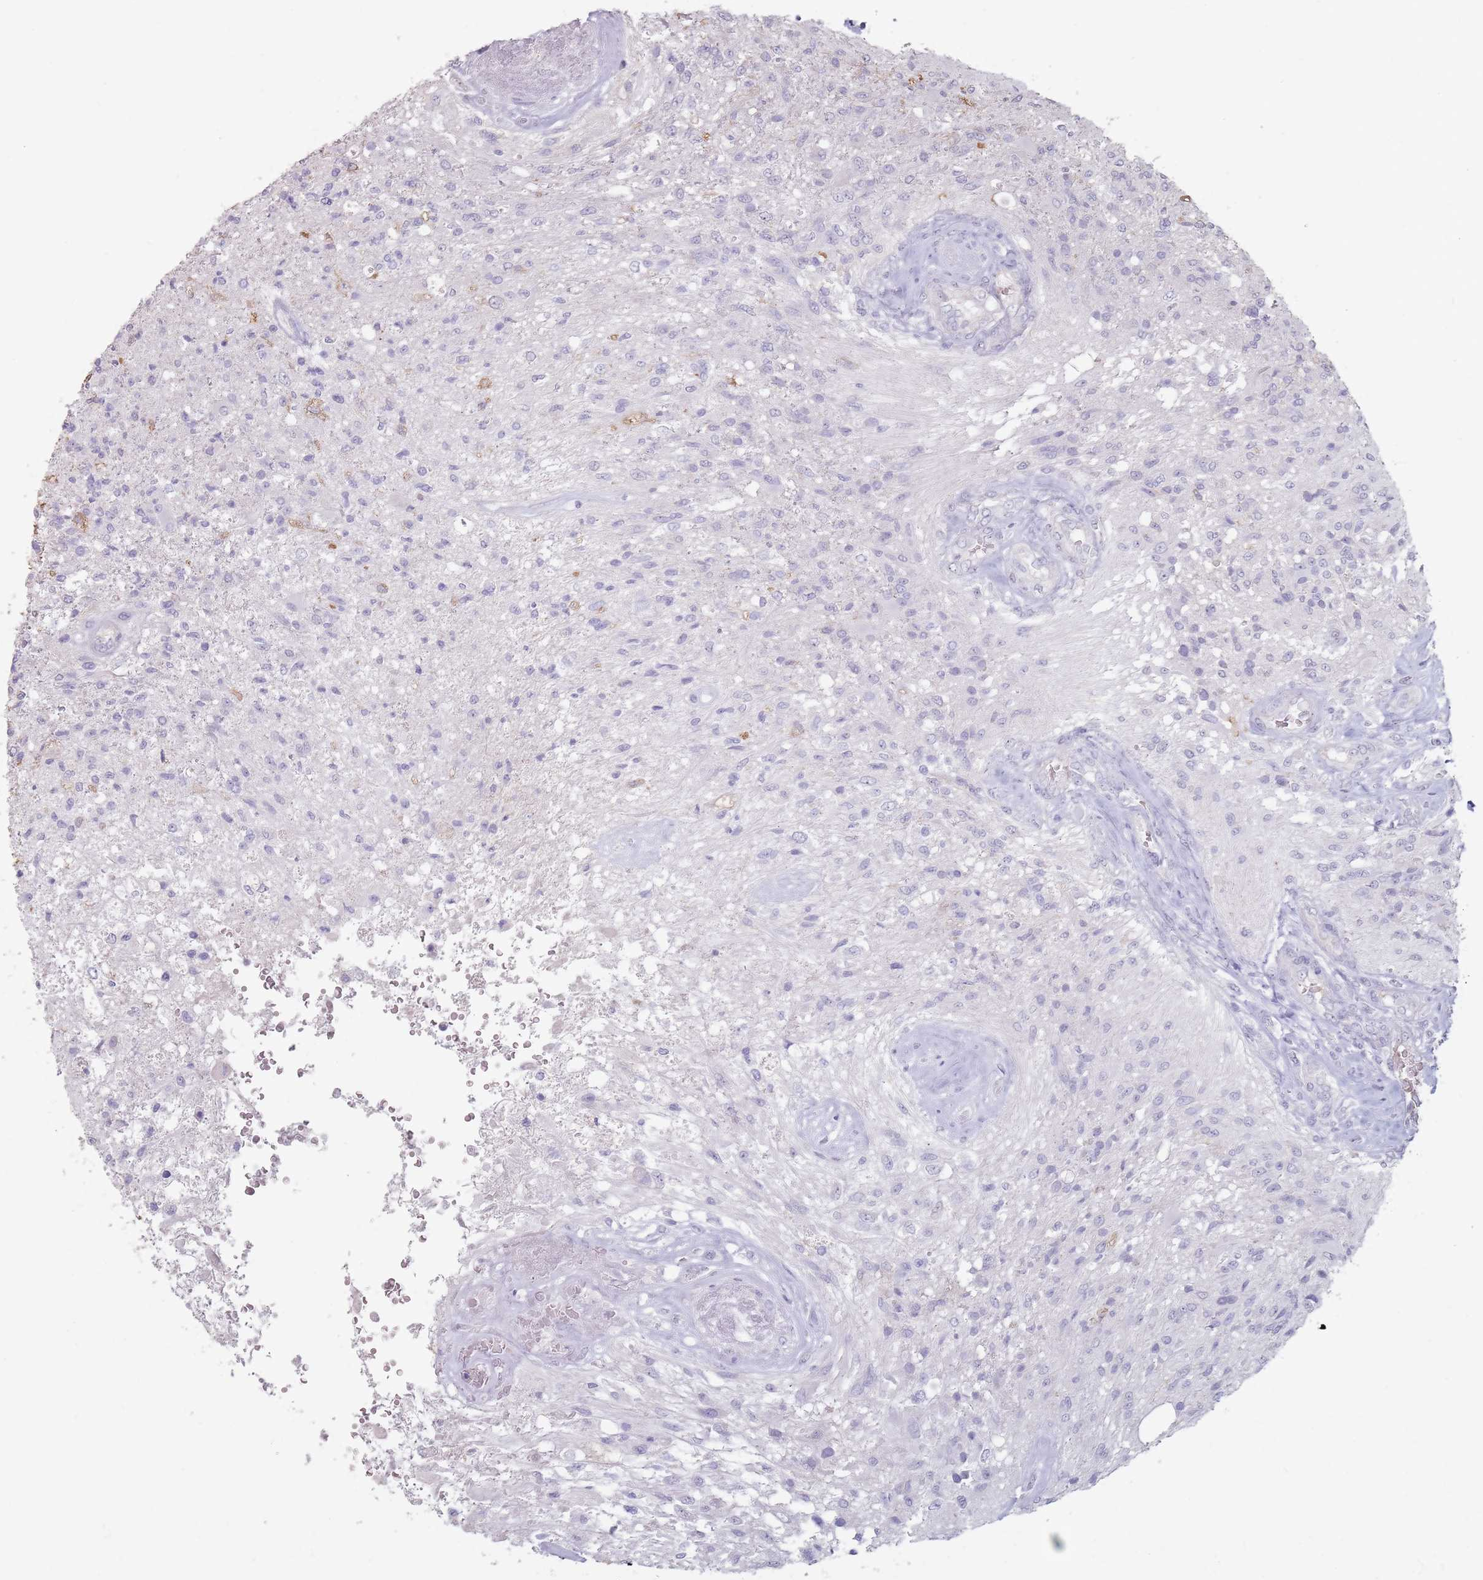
{"staining": {"intensity": "negative", "quantity": "none", "location": "none"}, "tissue": "glioma", "cell_type": "Tumor cells", "image_type": "cancer", "snomed": [{"axis": "morphology", "description": "Glioma, malignant, High grade"}, {"axis": "topography", "description": "Brain"}], "caption": "An image of human glioma is negative for staining in tumor cells.", "gene": "STYK1", "patient": {"sex": "male", "age": 56}}